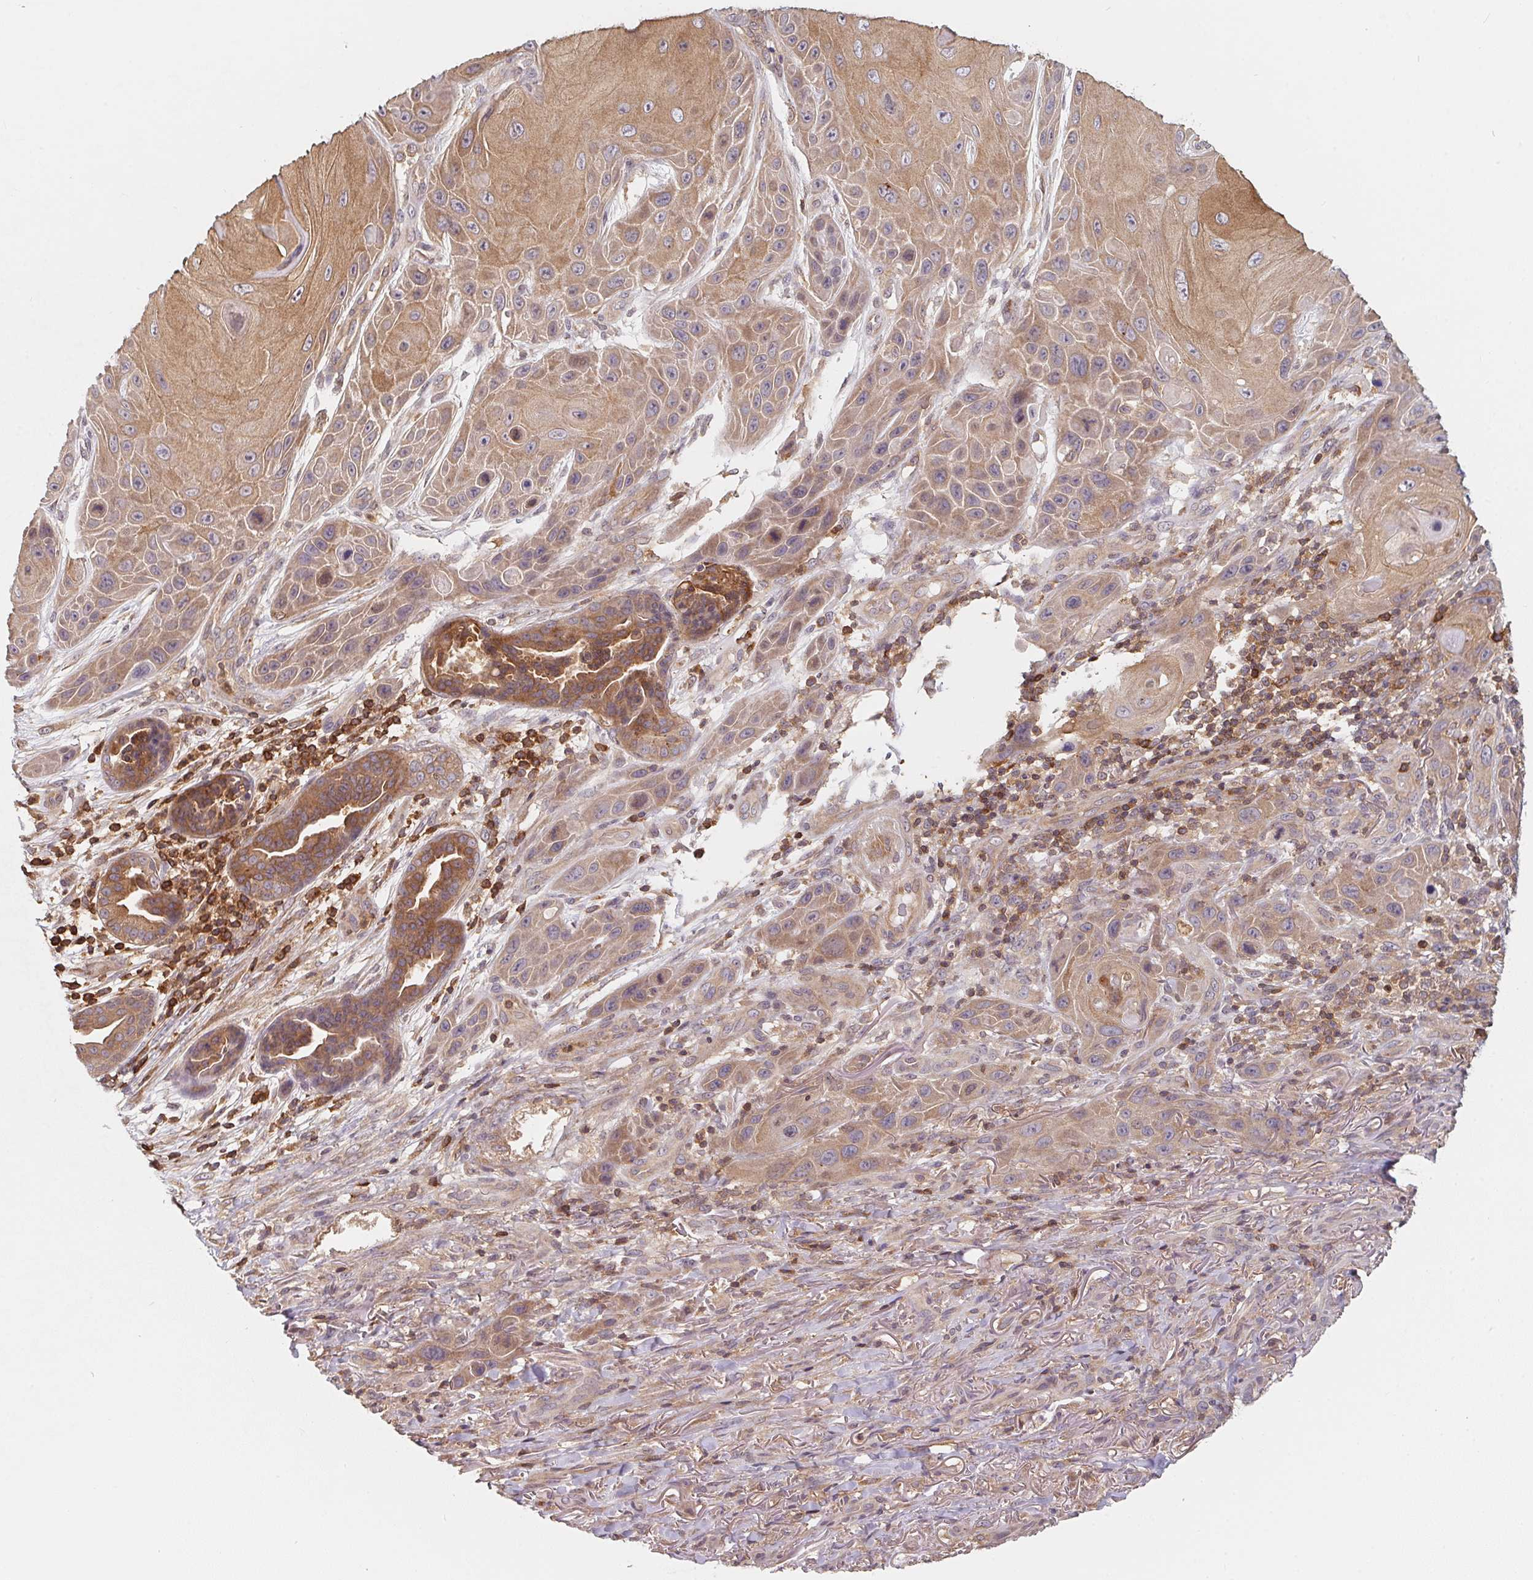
{"staining": {"intensity": "moderate", "quantity": "25%-75%", "location": "cytoplasmic/membranous"}, "tissue": "skin cancer", "cell_type": "Tumor cells", "image_type": "cancer", "snomed": [{"axis": "morphology", "description": "Squamous cell carcinoma, NOS"}, {"axis": "topography", "description": "Skin"}], "caption": "Protein staining of skin squamous cell carcinoma tissue exhibits moderate cytoplasmic/membranous staining in about 25%-75% of tumor cells.", "gene": "ANKRD13A", "patient": {"sex": "female", "age": 94}}